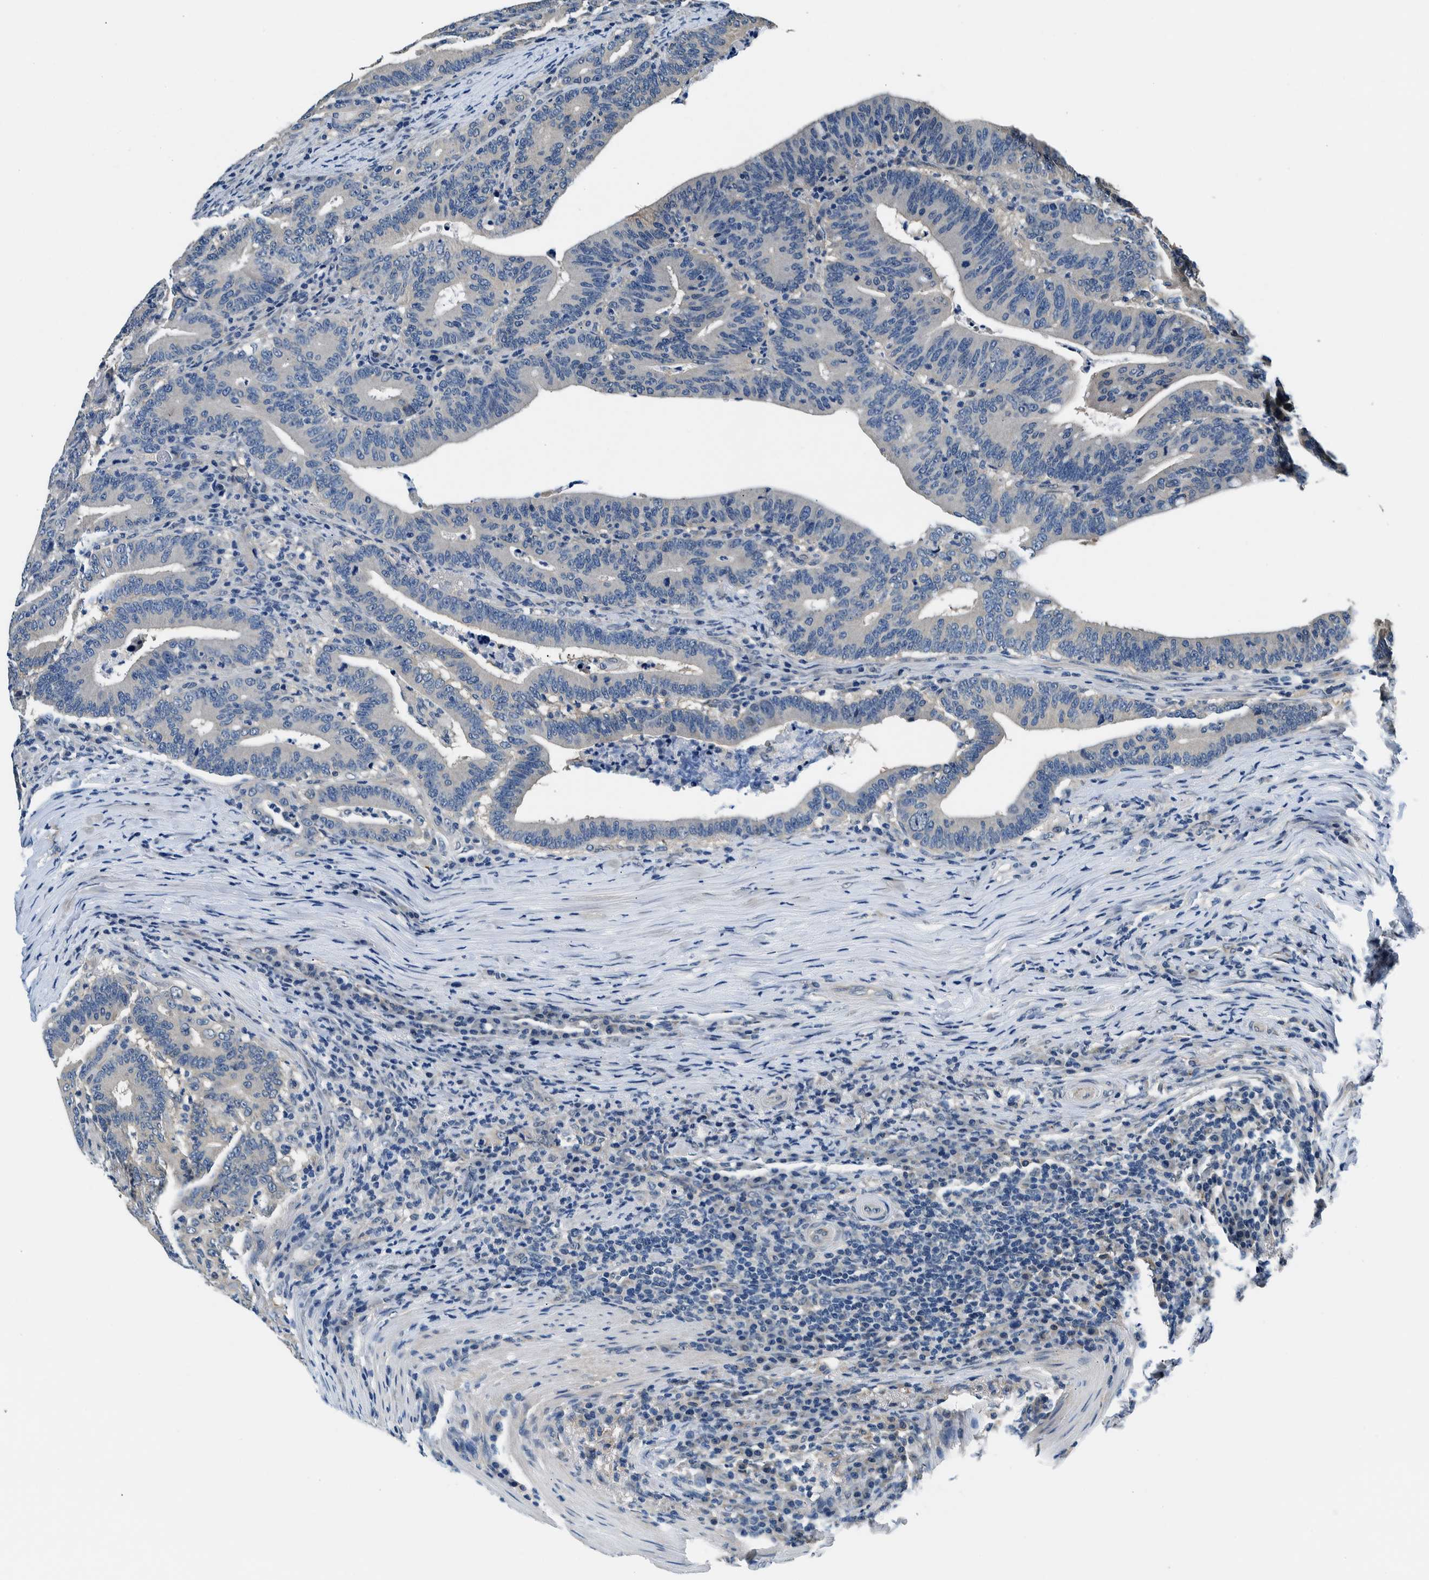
{"staining": {"intensity": "negative", "quantity": "none", "location": "none"}, "tissue": "colorectal cancer", "cell_type": "Tumor cells", "image_type": "cancer", "snomed": [{"axis": "morphology", "description": "Adenocarcinoma, NOS"}, {"axis": "topography", "description": "Colon"}], "caption": "This photomicrograph is of colorectal adenocarcinoma stained with immunohistochemistry (IHC) to label a protein in brown with the nuclei are counter-stained blue. There is no staining in tumor cells.", "gene": "NIBAN2", "patient": {"sex": "female", "age": 66}}